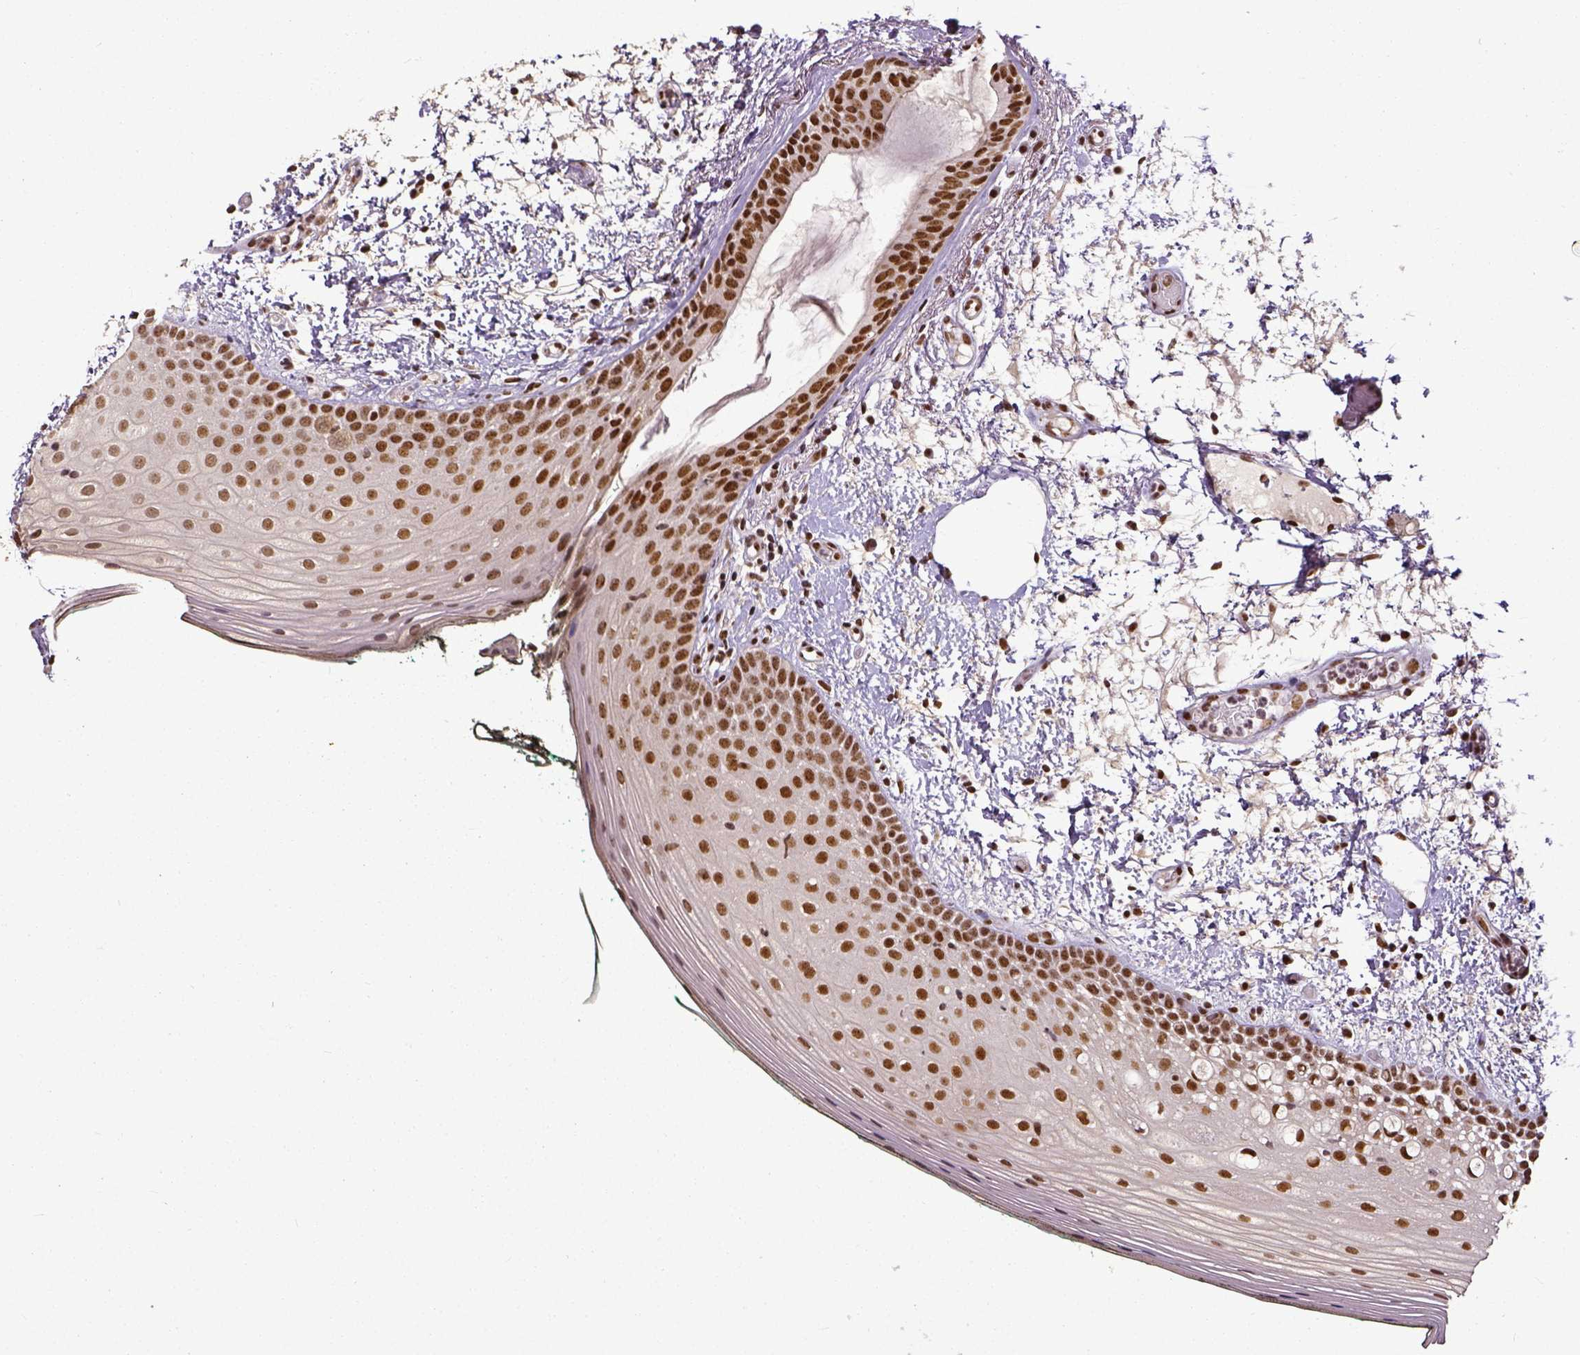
{"staining": {"intensity": "strong", "quantity": ">75%", "location": "nuclear"}, "tissue": "oral mucosa", "cell_type": "Squamous epithelial cells", "image_type": "normal", "snomed": [{"axis": "morphology", "description": "Normal tissue, NOS"}, {"axis": "topography", "description": "Oral tissue"}], "caption": "Immunohistochemical staining of benign oral mucosa reveals >75% levels of strong nuclear protein positivity in about >75% of squamous epithelial cells. (Stains: DAB (3,3'-diaminobenzidine) in brown, nuclei in blue, Microscopy: brightfield microscopy at high magnification).", "gene": "ATRX", "patient": {"sex": "female", "age": 83}}